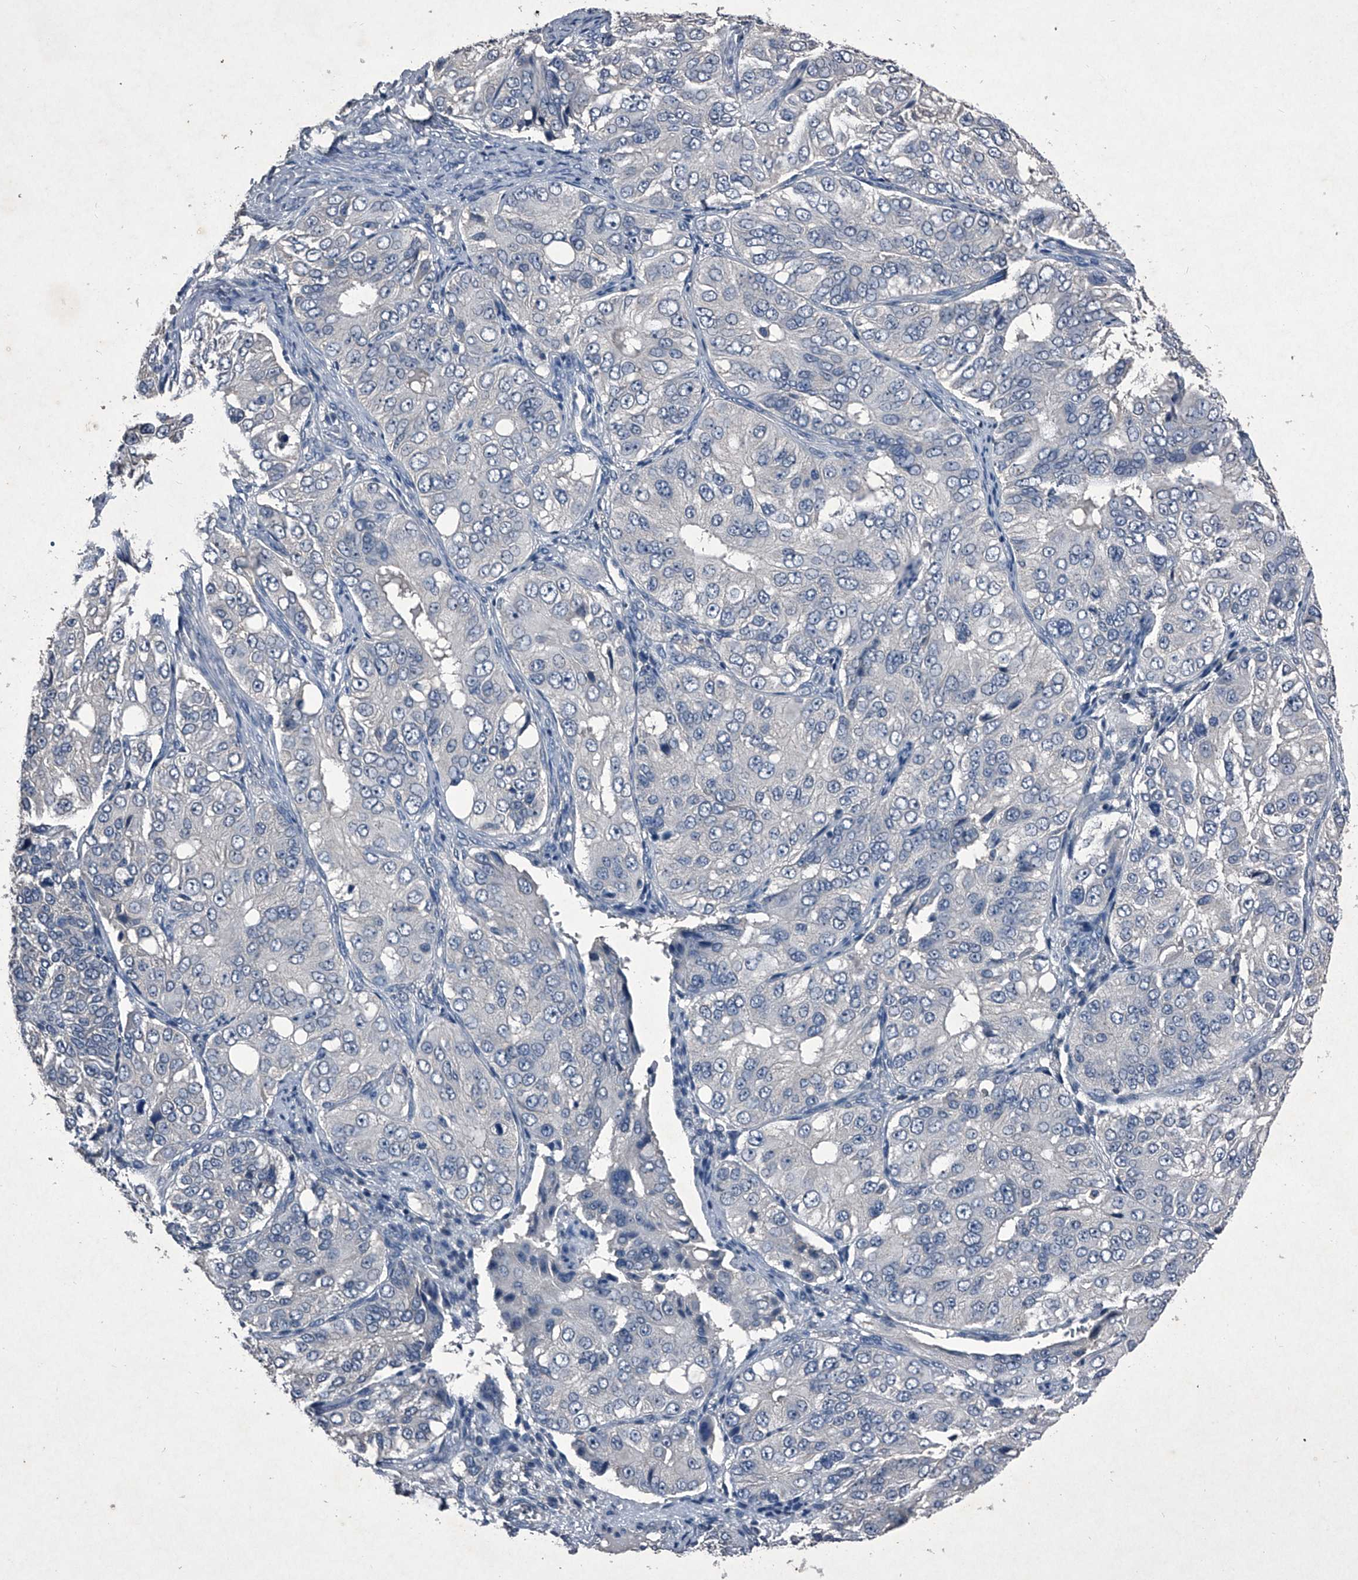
{"staining": {"intensity": "negative", "quantity": "none", "location": "none"}, "tissue": "ovarian cancer", "cell_type": "Tumor cells", "image_type": "cancer", "snomed": [{"axis": "morphology", "description": "Carcinoma, endometroid"}, {"axis": "topography", "description": "Ovary"}], "caption": "Tumor cells are negative for protein expression in human ovarian cancer (endometroid carcinoma).", "gene": "MAPKAP1", "patient": {"sex": "female", "age": 51}}